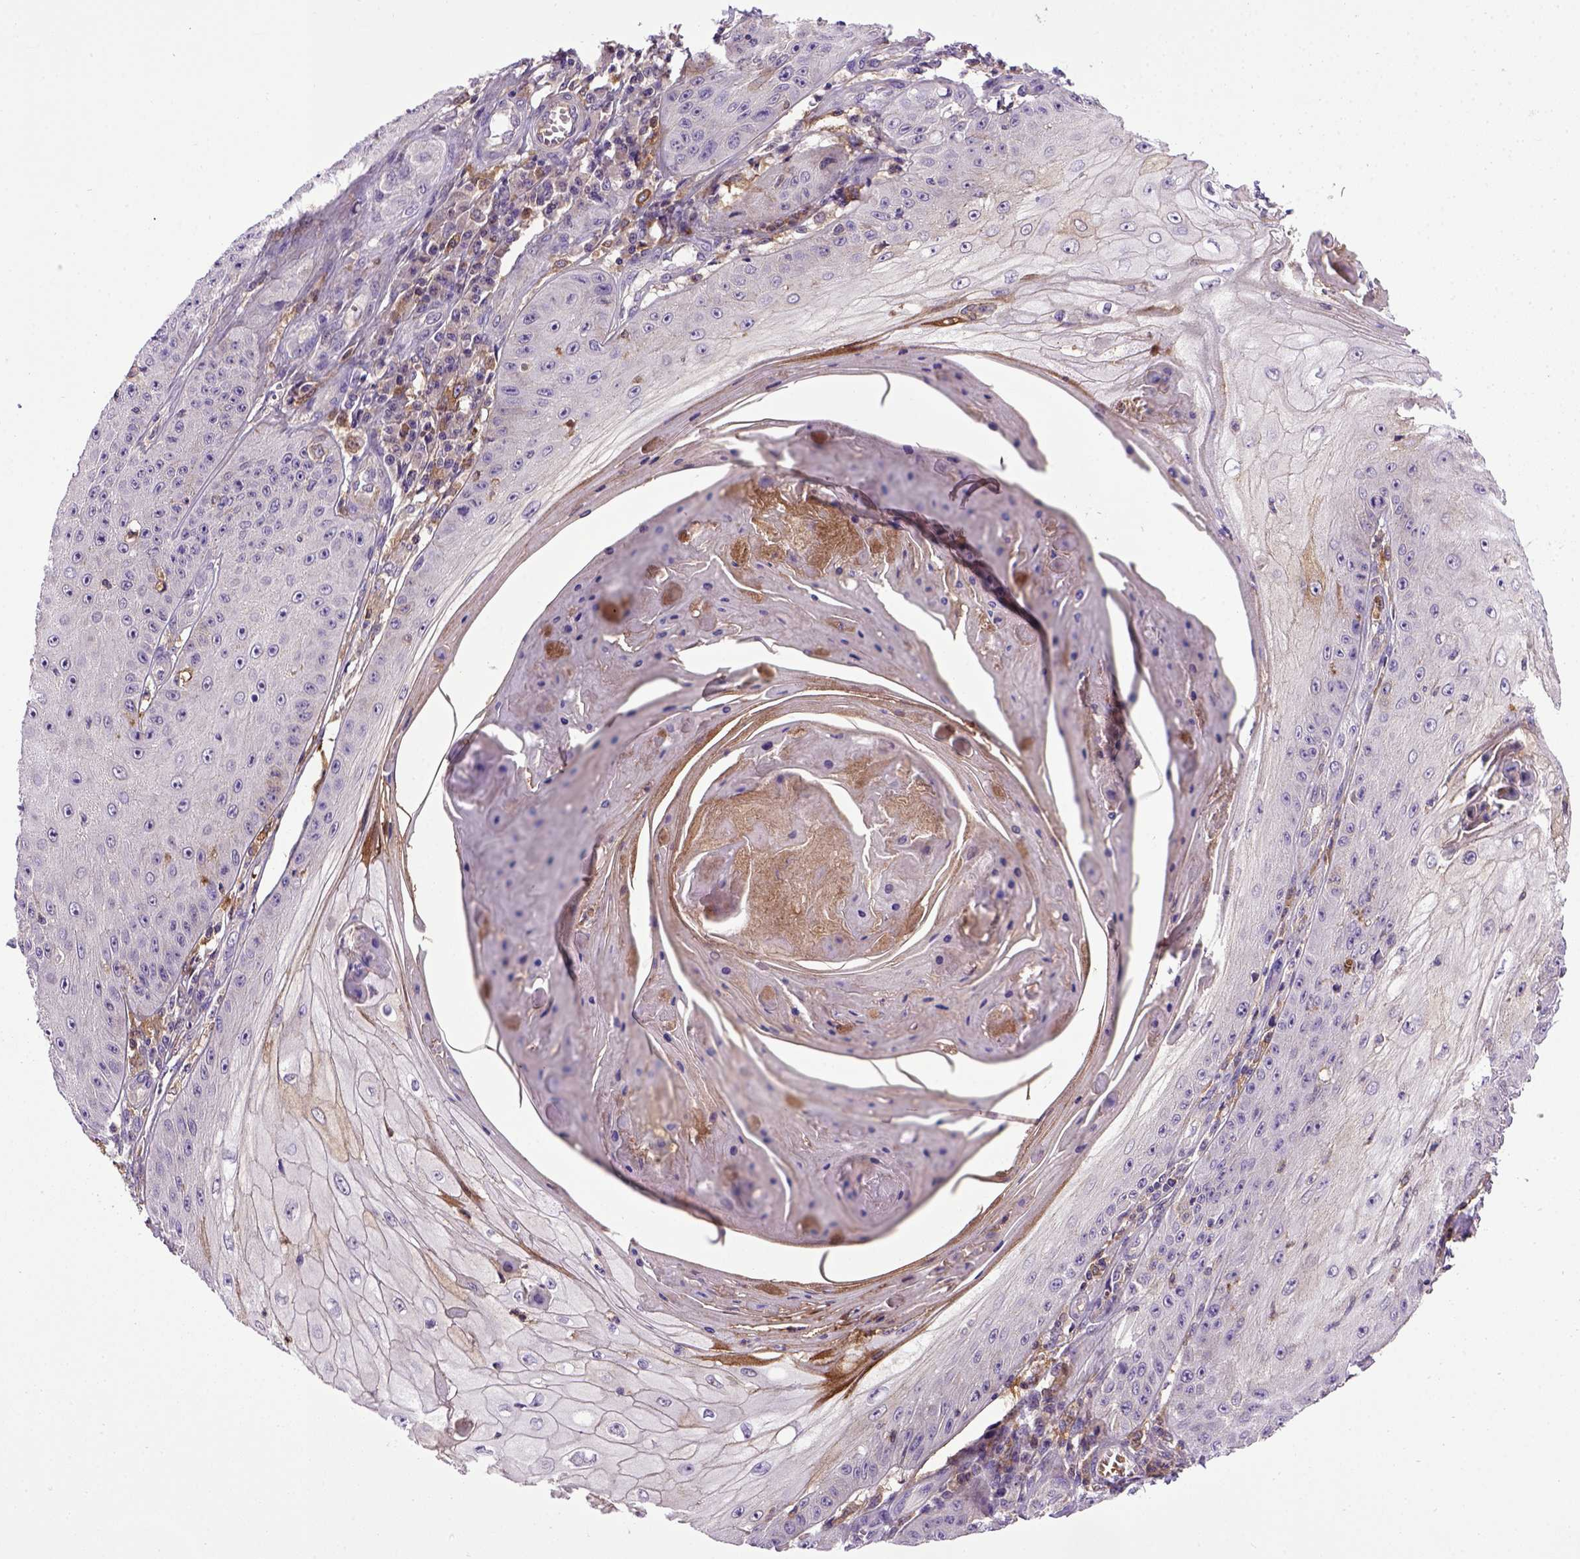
{"staining": {"intensity": "negative", "quantity": "none", "location": "none"}, "tissue": "skin cancer", "cell_type": "Tumor cells", "image_type": "cancer", "snomed": [{"axis": "morphology", "description": "Squamous cell carcinoma, NOS"}, {"axis": "topography", "description": "Skin"}], "caption": "This is an IHC histopathology image of human skin cancer (squamous cell carcinoma). There is no positivity in tumor cells.", "gene": "CDH1", "patient": {"sex": "male", "age": 70}}